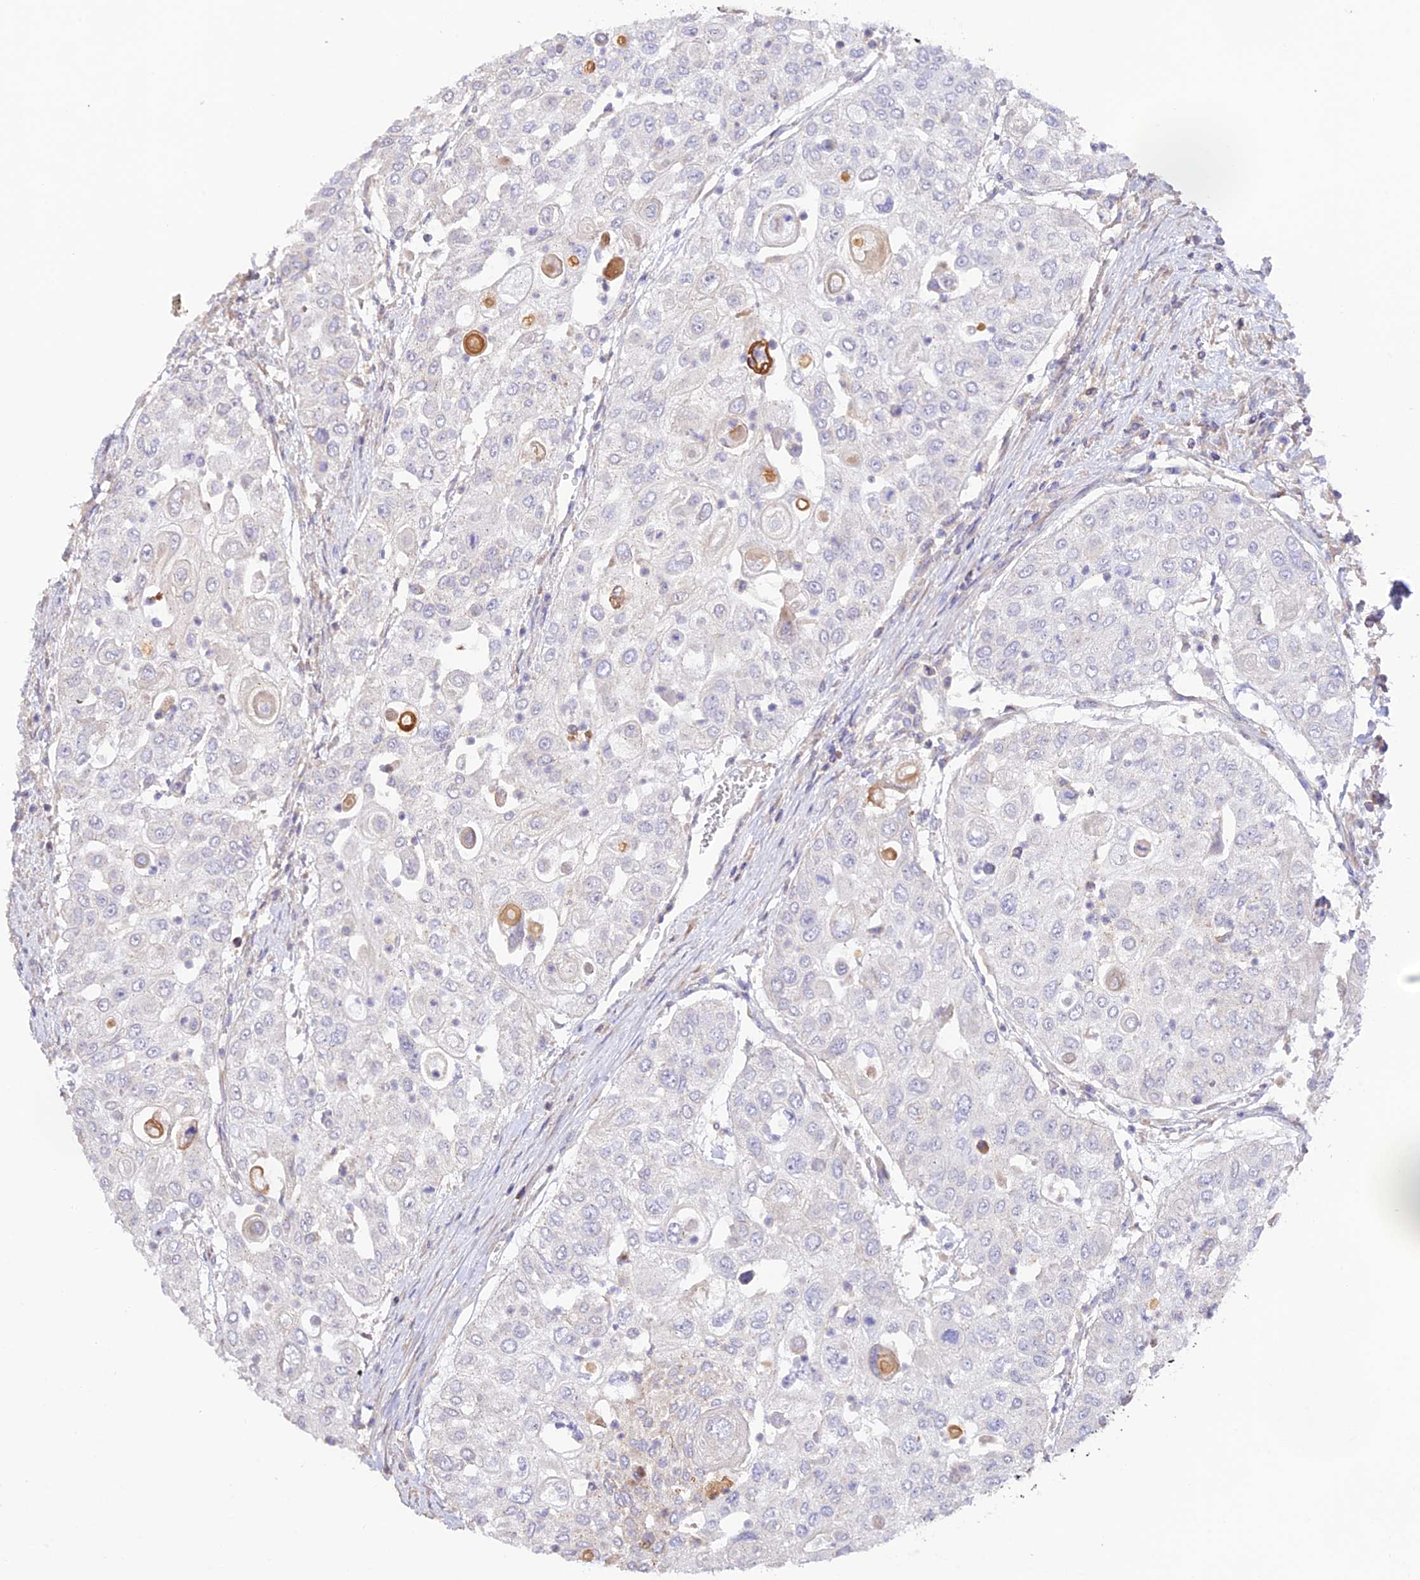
{"staining": {"intensity": "negative", "quantity": "none", "location": "none"}, "tissue": "urothelial cancer", "cell_type": "Tumor cells", "image_type": "cancer", "snomed": [{"axis": "morphology", "description": "Urothelial carcinoma, High grade"}, {"axis": "topography", "description": "Urinary bladder"}], "caption": "DAB (3,3'-diaminobenzidine) immunohistochemical staining of human high-grade urothelial carcinoma demonstrates no significant expression in tumor cells.", "gene": "CAMSAP3", "patient": {"sex": "female", "age": 79}}